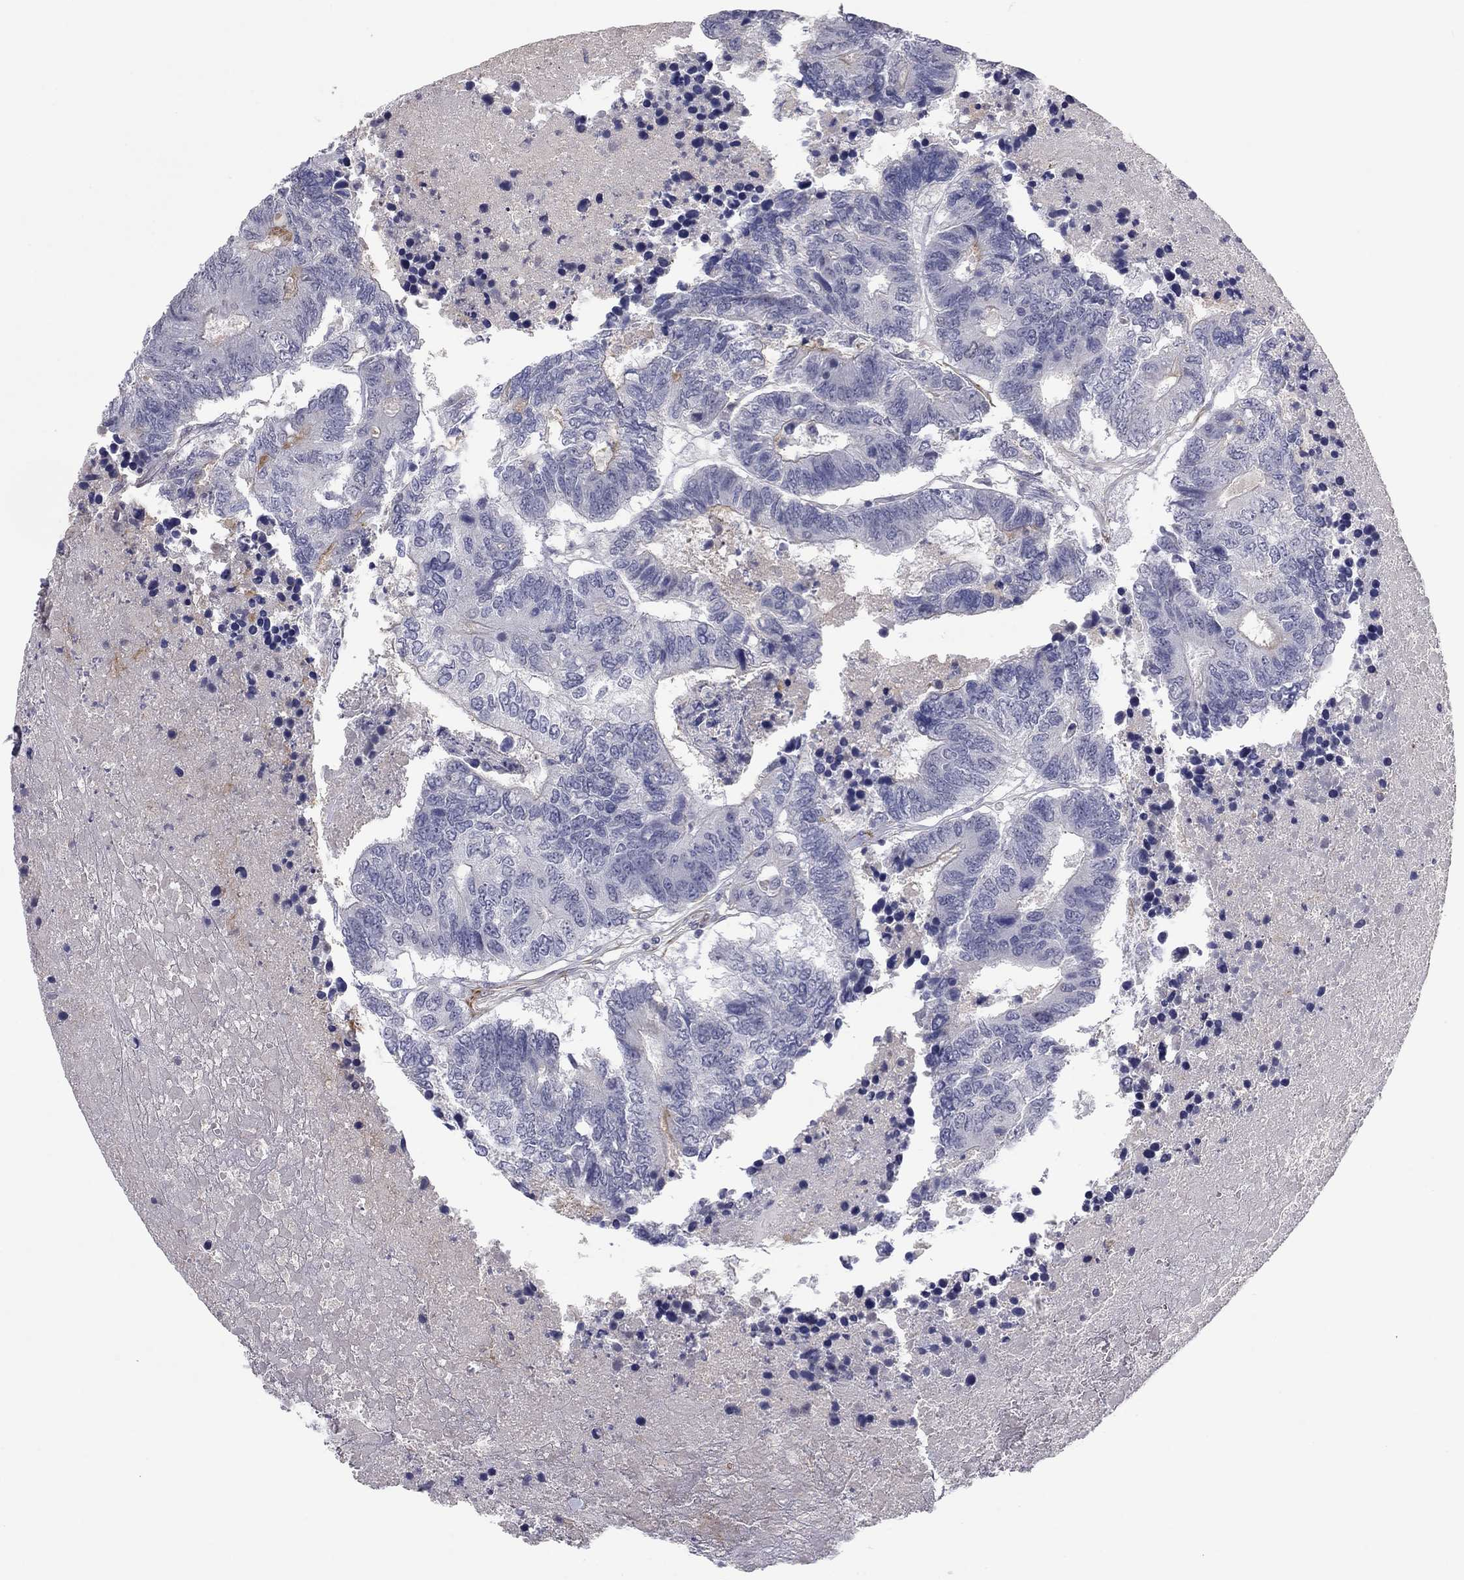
{"staining": {"intensity": "negative", "quantity": "none", "location": "none"}, "tissue": "colorectal cancer", "cell_type": "Tumor cells", "image_type": "cancer", "snomed": [{"axis": "morphology", "description": "Adenocarcinoma, NOS"}, {"axis": "topography", "description": "Colon"}], "caption": "Immunohistochemistry image of human adenocarcinoma (colorectal) stained for a protein (brown), which reveals no positivity in tumor cells.", "gene": "IP6K3", "patient": {"sex": "female", "age": 48}}